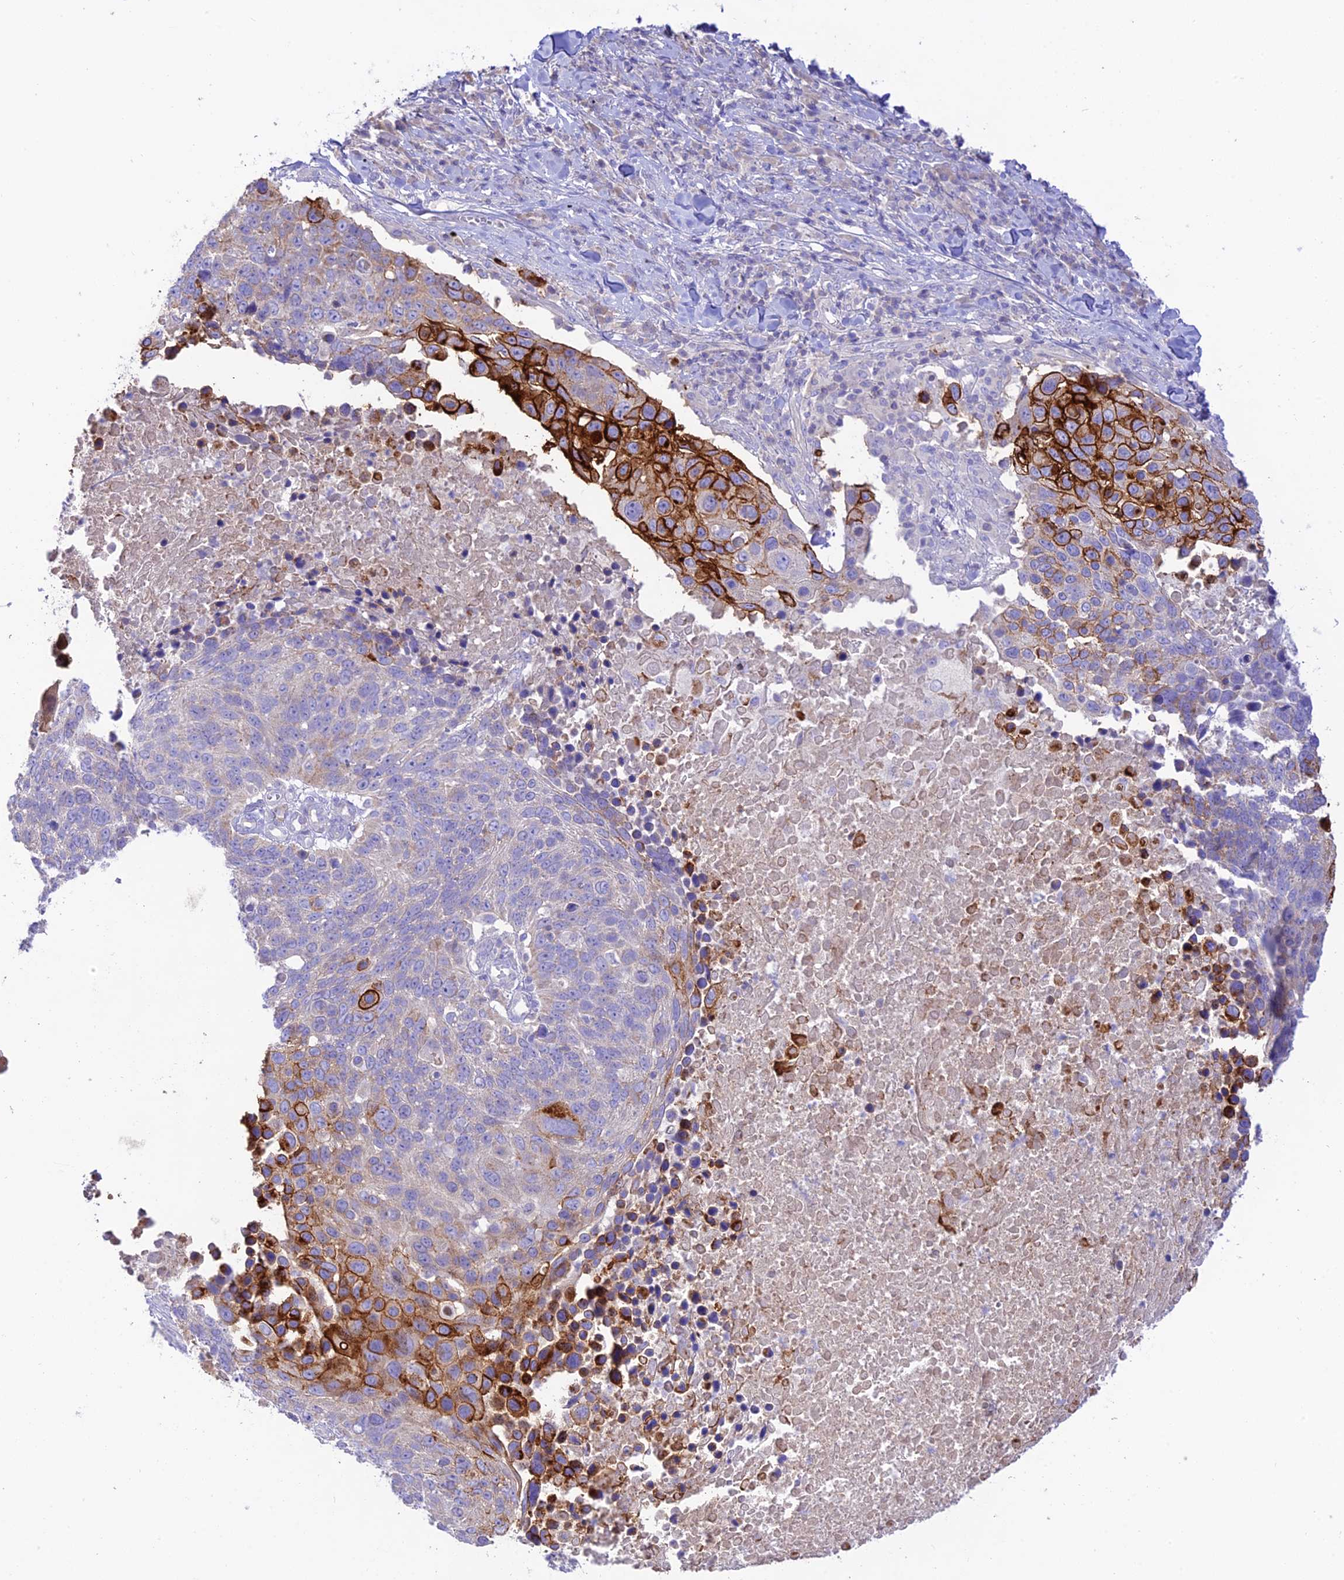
{"staining": {"intensity": "strong", "quantity": "<25%", "location": "cytoplasmic/membranous"}, "tissue": "lung cancer", "cell_type": "Tumor cells", "image_type": "cancer", "snomed": [{"axis": "morphology", "description": "Normal tissue, NOS"}, {"axis": "morphology", "description": "Squamous cell carcinoma, NOS"}, {"axis": "topography", "description": "Lymph node"}, {"axis": "topography", "description": "Lung"}], "caption": "Protein staining of lung cancer (squamous cell carcinoma) tissue exhibits strong cytoplasmic/membranous positivity in about <25% of tumor cells.", "gene": "NLRP9", "patient": {"sex": "male", "age": 66}}